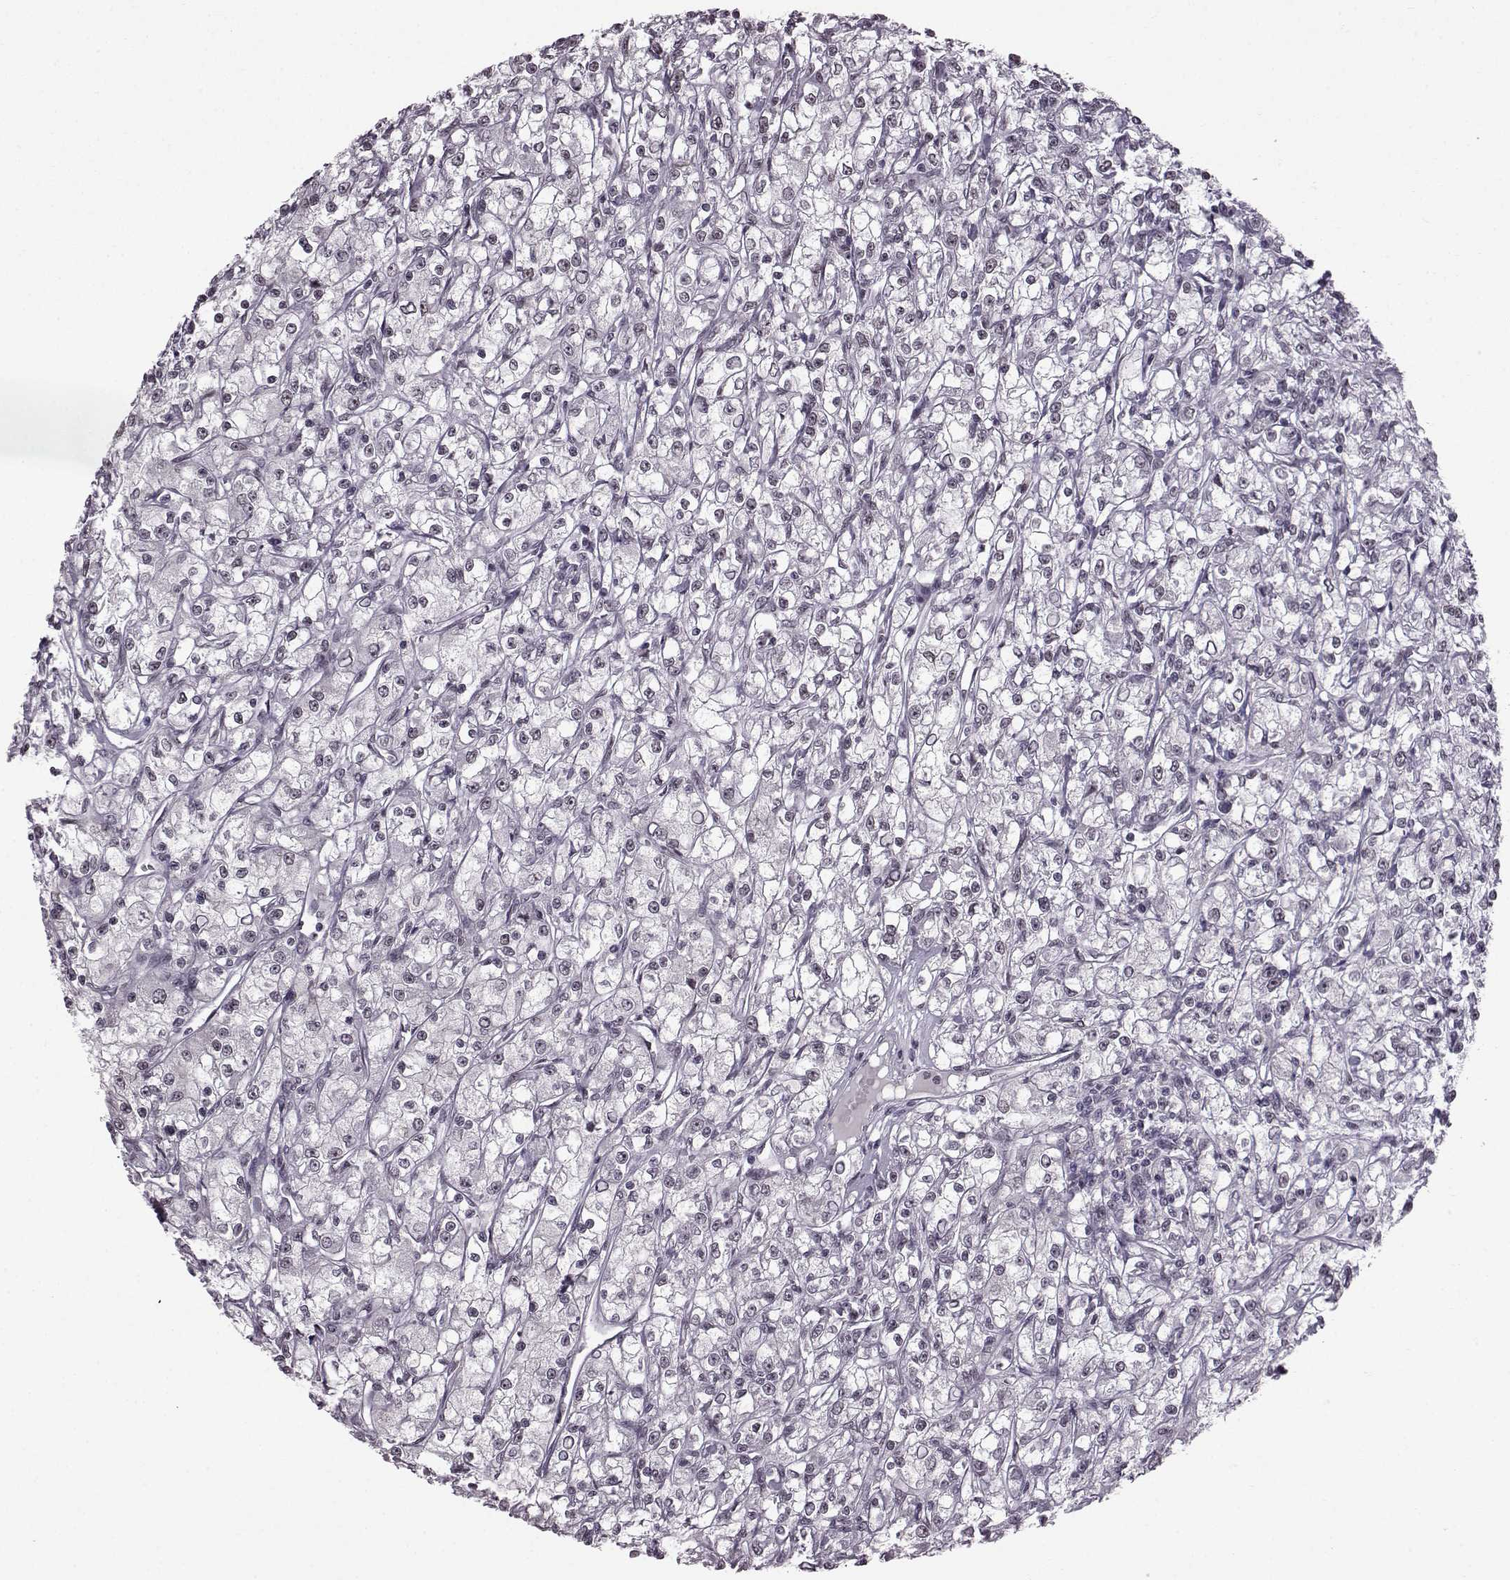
{"staining": {"intensity": "negative", "quantity": "none", "location": "none"}, "tissue": "renal cancer", "cell_type": "Tumor cells", "image_type": "cancer", "snomed": [{"axis": "morphology", "description": "Adenocarcinoma, NOS"}, {"axis": "topography", "description": "Kidney"}], "caption": "DAB immunohistochemical staining of renal cancer reveals no significant positivity in tumor cells.", "gene": "SLC28A2", "patient": {"sex": "female", "age": 59}}